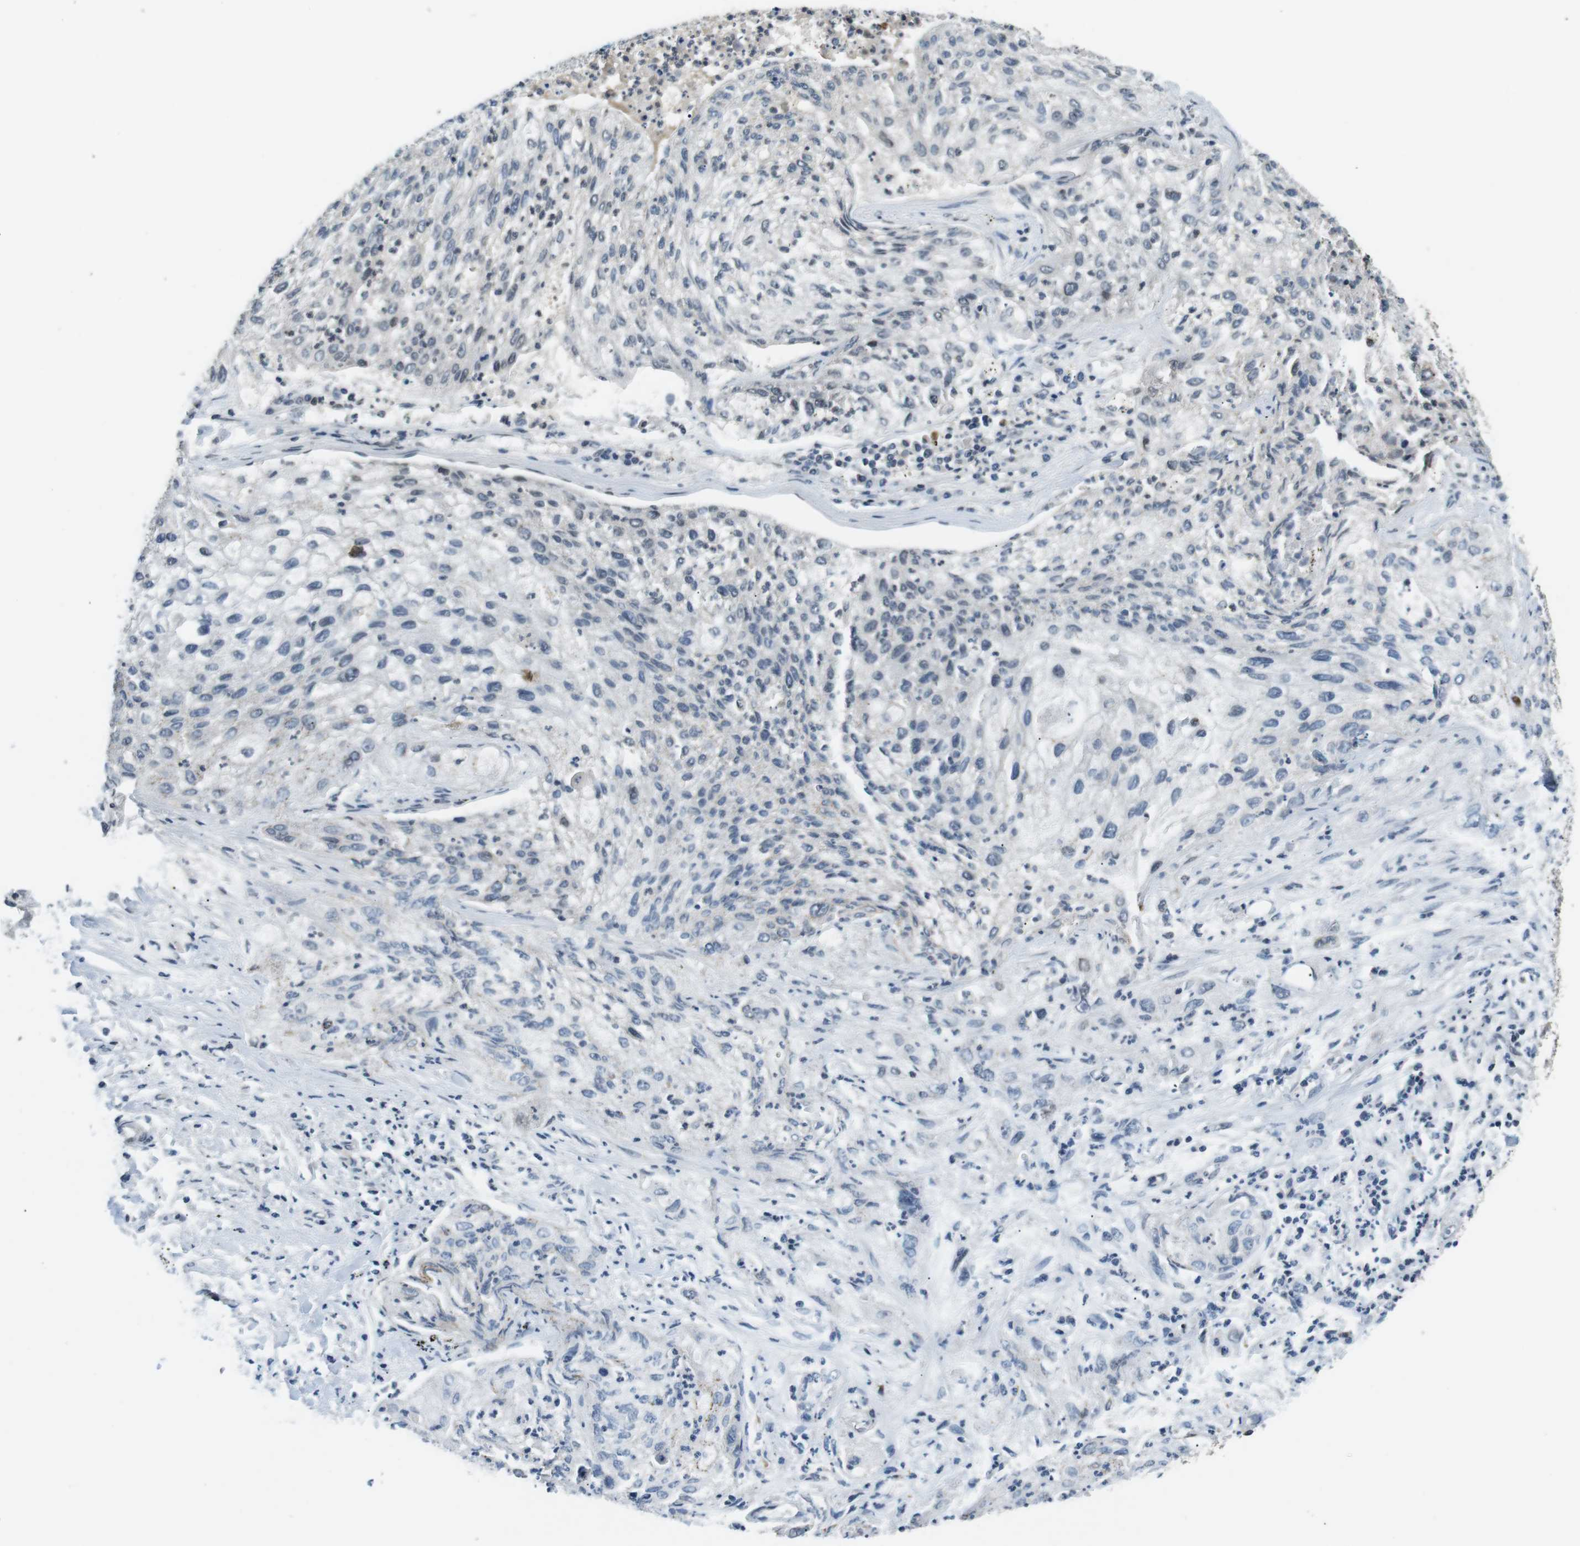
{"staining": {"intensity": "negative", "quantity": "none", "location": "none"}, "tissue": "lung cancer", "cell_type": "Tumor cells", "image_type": "cancer", "snomed": [{"axis": "morphology", "description": "Inflammation, NOS"}, {"axis": "morphology", "description": "Squamous cell carcinoma, NOS"}, {"axis": "topography", "description": "Lymph node"}, {"axis": "topography", "description": "Soft tissue"}, {"axis": "topography", "description": "Lung"}], "caption": "Lung cancer (squamous cell carcinoma) was stained to show a protein in brown. There is no significant staining in tumor cells.", "gene": "TMX4", "patient": {"sex": "male", "age": 66}}